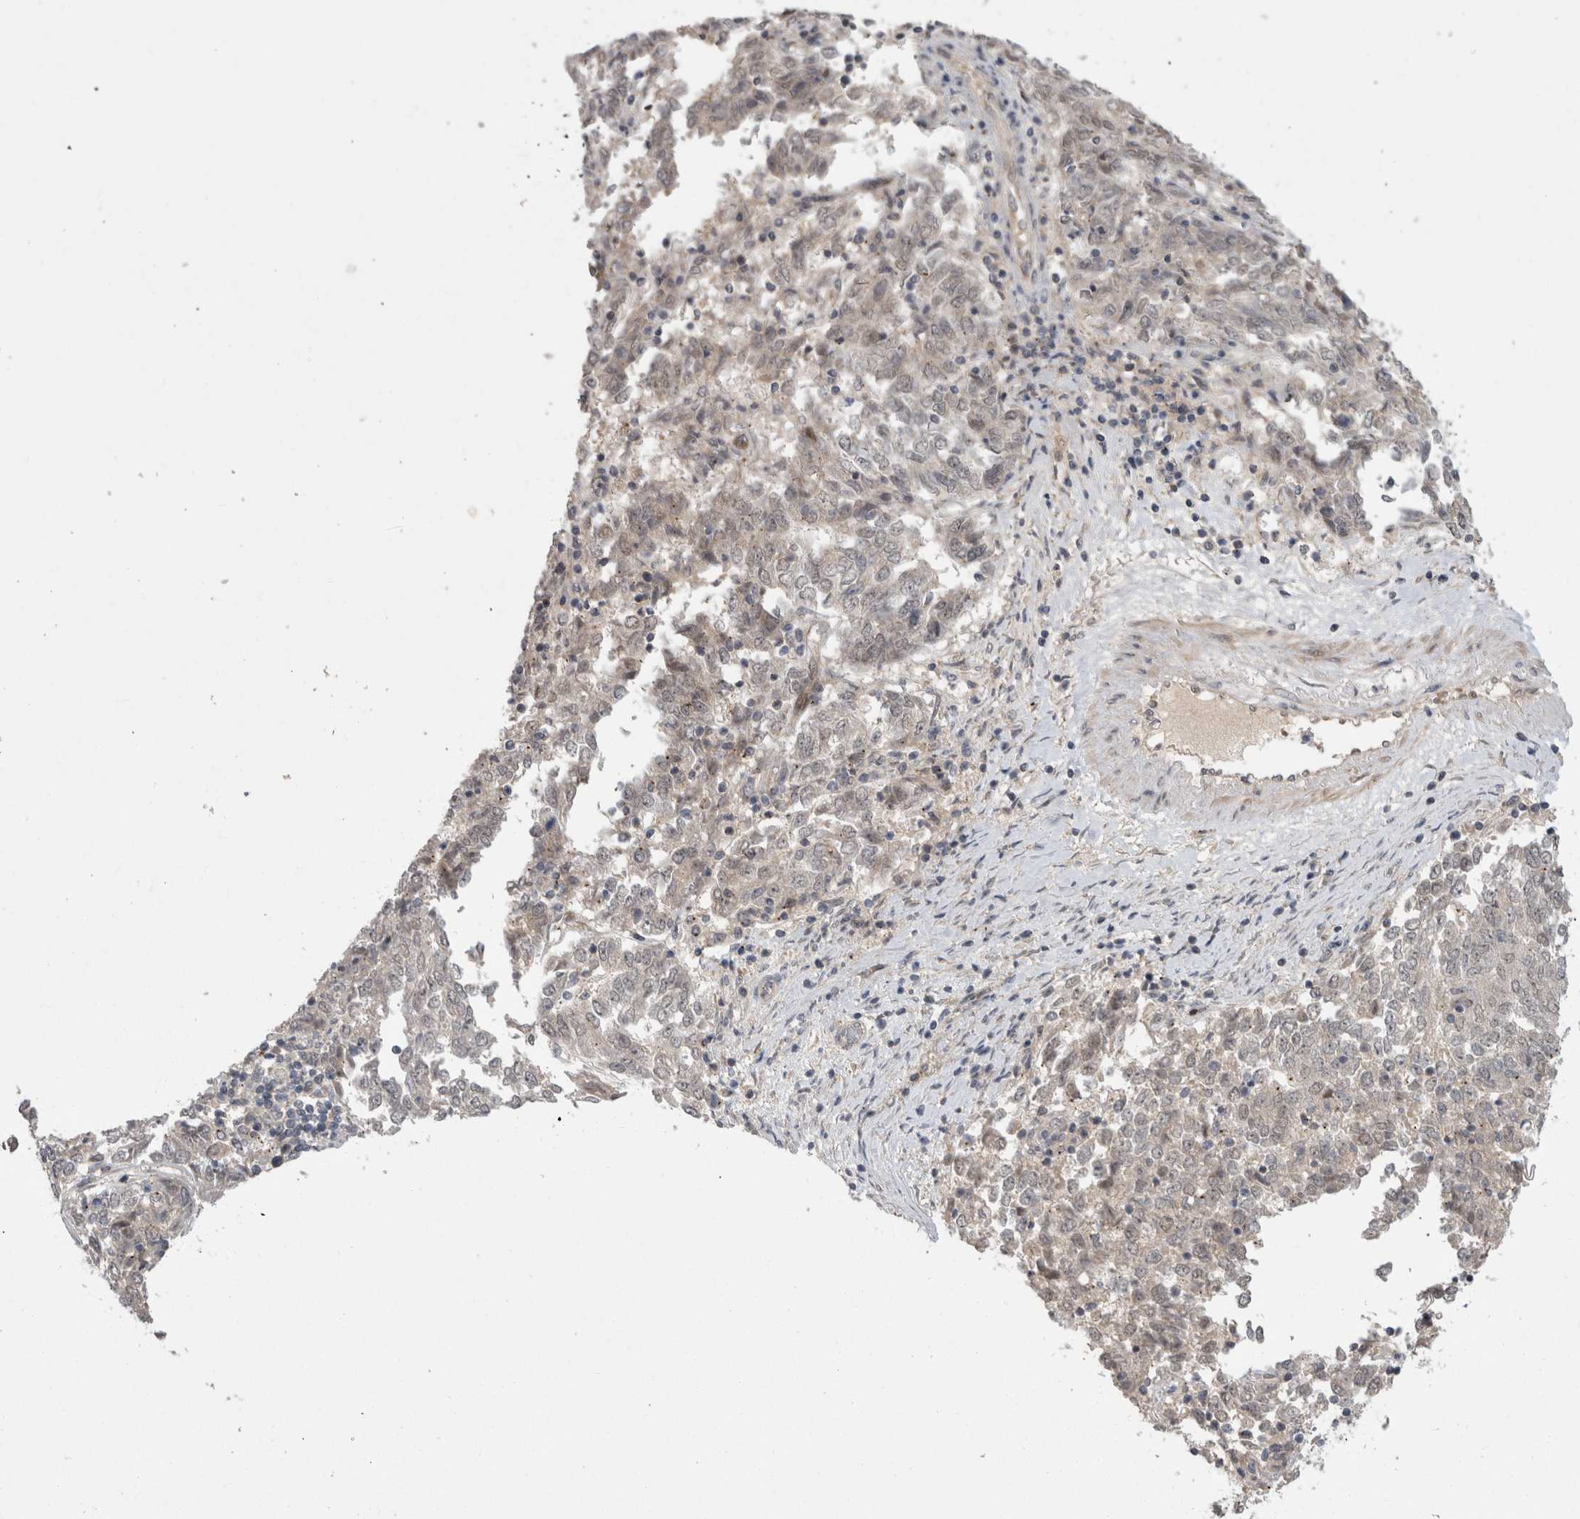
{"staining": {"intensity": "negative", "quantity": "none", "location": "none"}, "tissue": "endometrial cancer", "cell_type": "Tumor cells", "image_type": "cancer", "snomed": [{"axis": "morphology", "description": "Adenocarcinoma, NOS"}, {"axis": "topography", "description": "Endometrium"}], "caption": "High power microscopy photomicrograph of an IHC photomicrograph of adenocarcinoma (endometrial), revealing no significant expression in tumor cells. Brightfield microscopy of immunohistochemistry (IHC) stained with DAB (brown) and hematoxylin (blue), captured at high magnification.", "gene": "MTBP", "patient": {"sex": "female", "age": 80}}